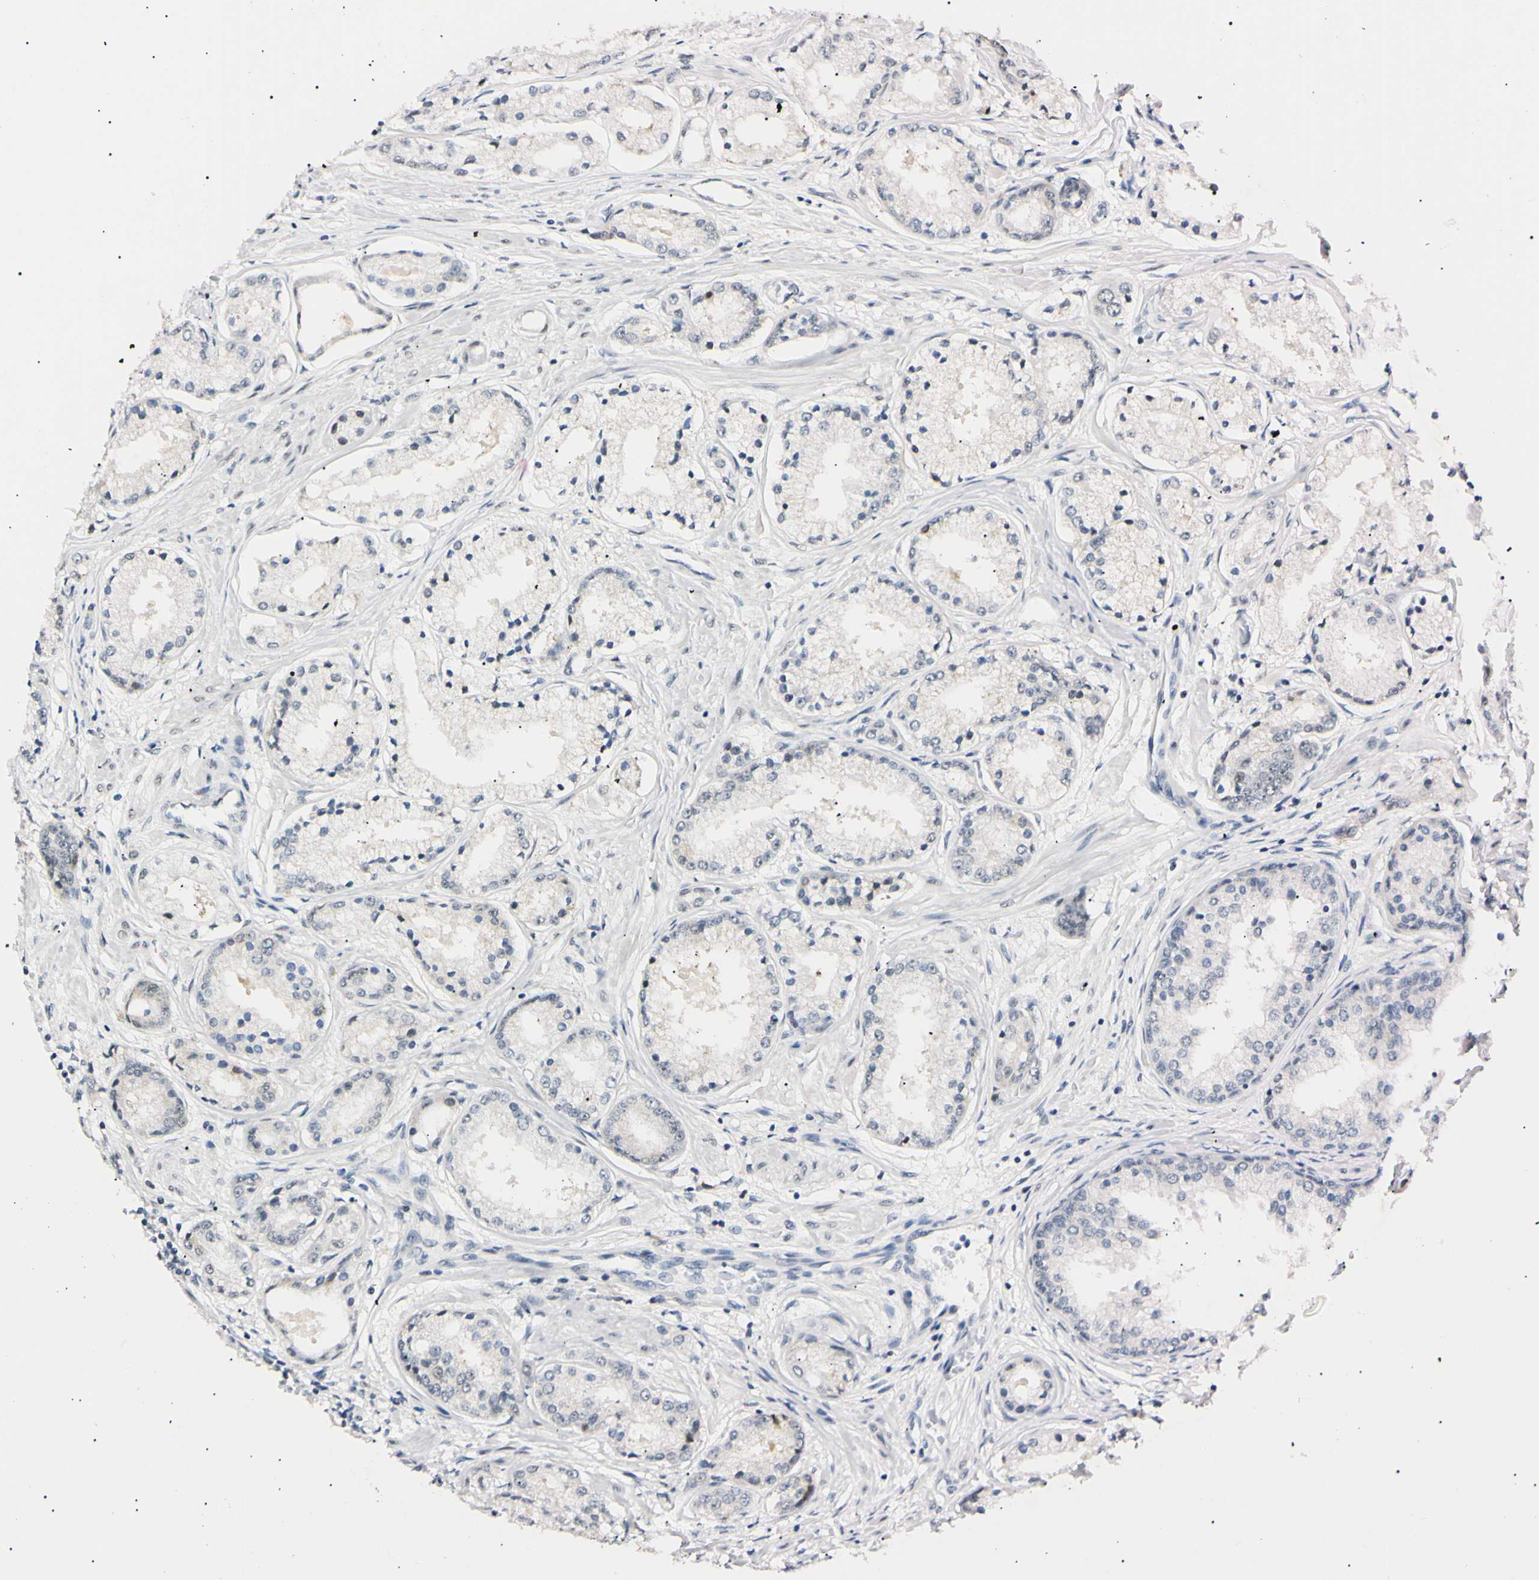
{"staining": {"intensity": "negative", "quantity": "none", "location": "none"}, "tissue": "prostate cancer", "cell_type": "Tumor cells", "image_type": "cancer", "snomed": [{"axis": "morphology", "description": "Adenocarcinoma, High grade"}, {"axis": "topography", "description": "Prostate"}], "caption": "This is an immunohistochemistry (IHC) histopathology image of human prostate cancer. There is no positivity in tumor cells.", "gene": "ZNF134", "patient": {"sex": "male", "age": 59}}